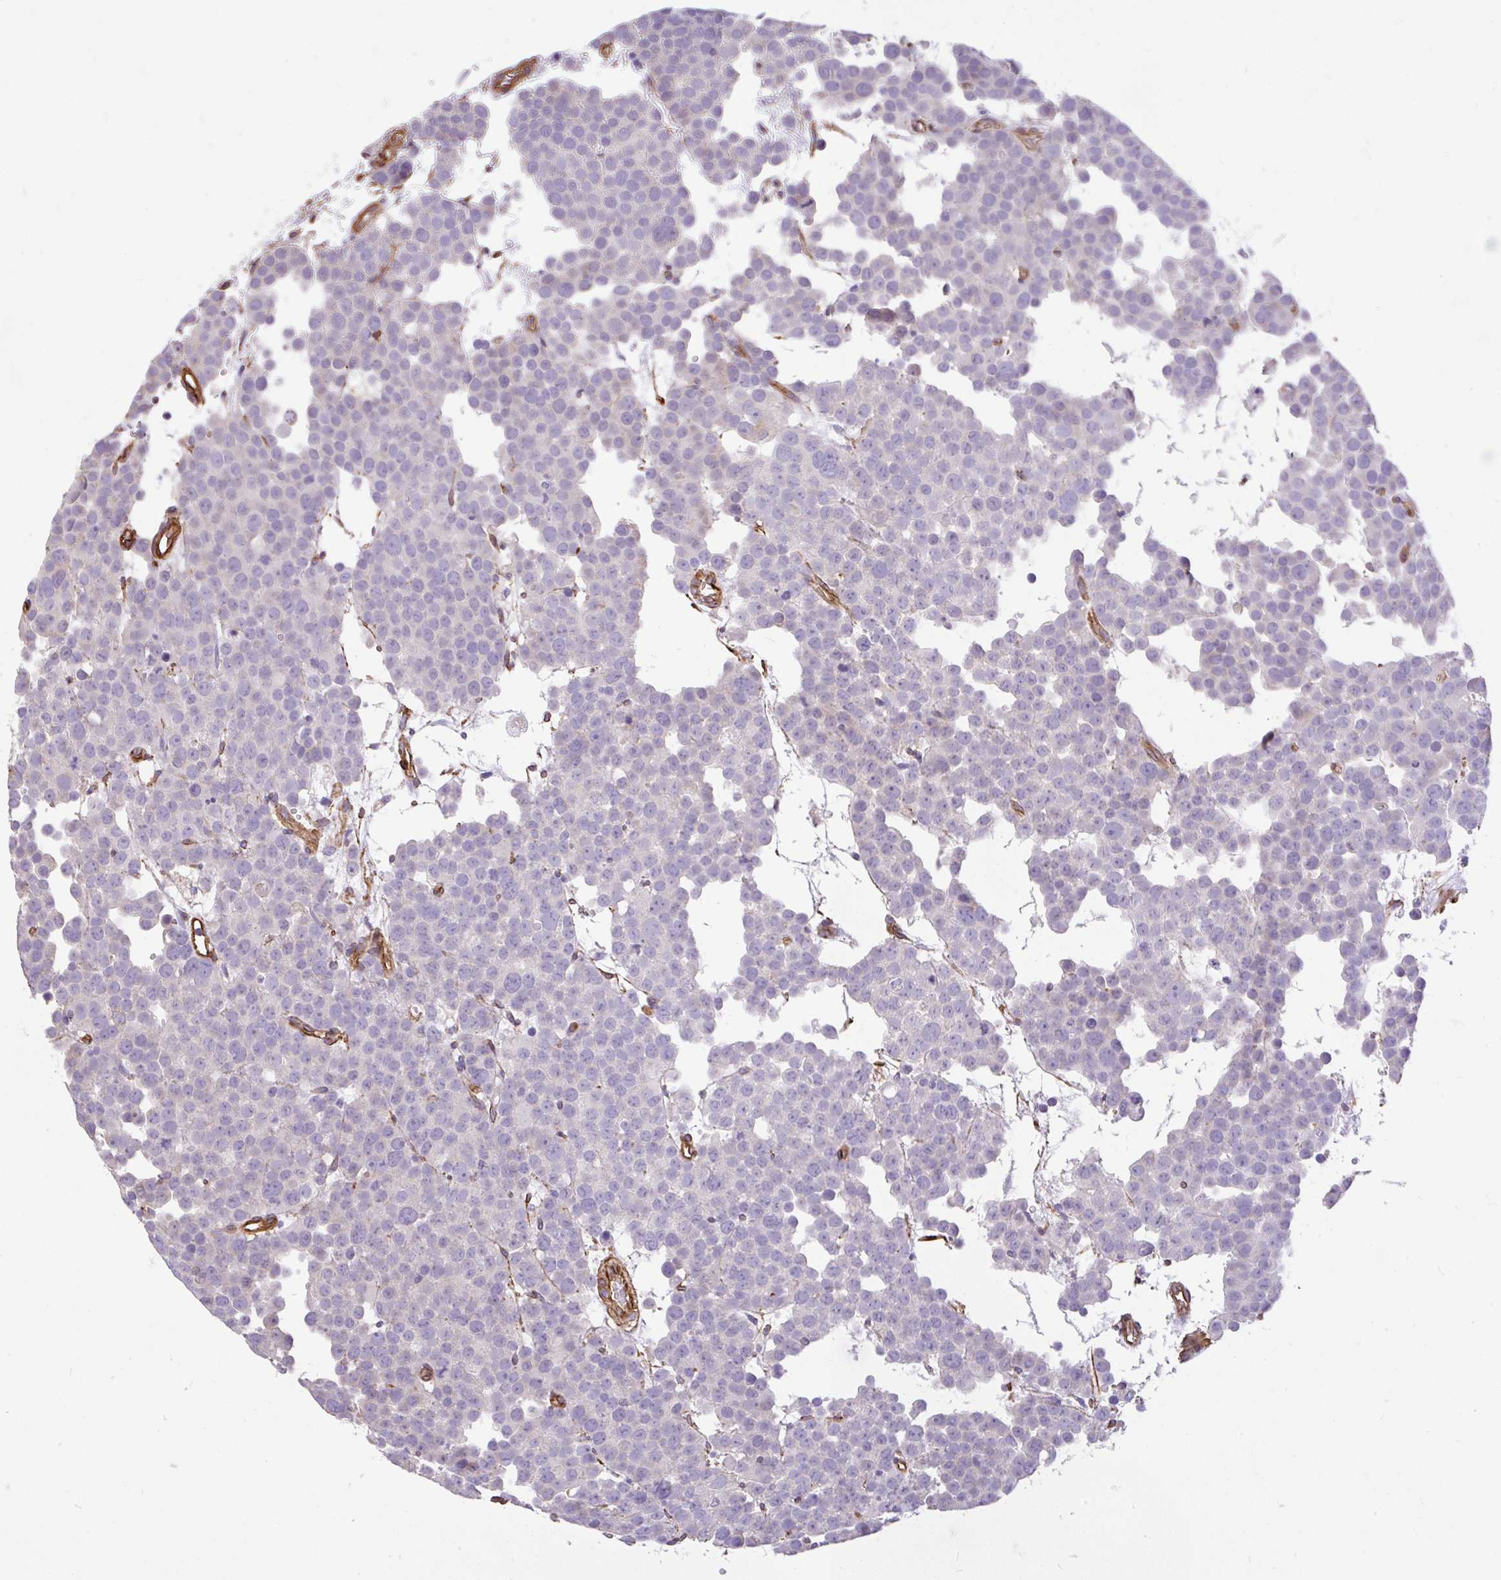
{"staining": {"intensity": "negative", "quantity": "none", "location": "none"}, "tissue": "testis cancer", "cell_type": "Tumor cells", "image_type": "cancer", "snomed": [{"axis": "morphology", "description": "Seminoma, NOS"}, {"axis": "topography", "description": "Testis"}], "caption": "Tumor cells show no significant protein staining in testis cancer.", "gene": "PTPRK", "patient": {"sex": "male", "age": 71}}